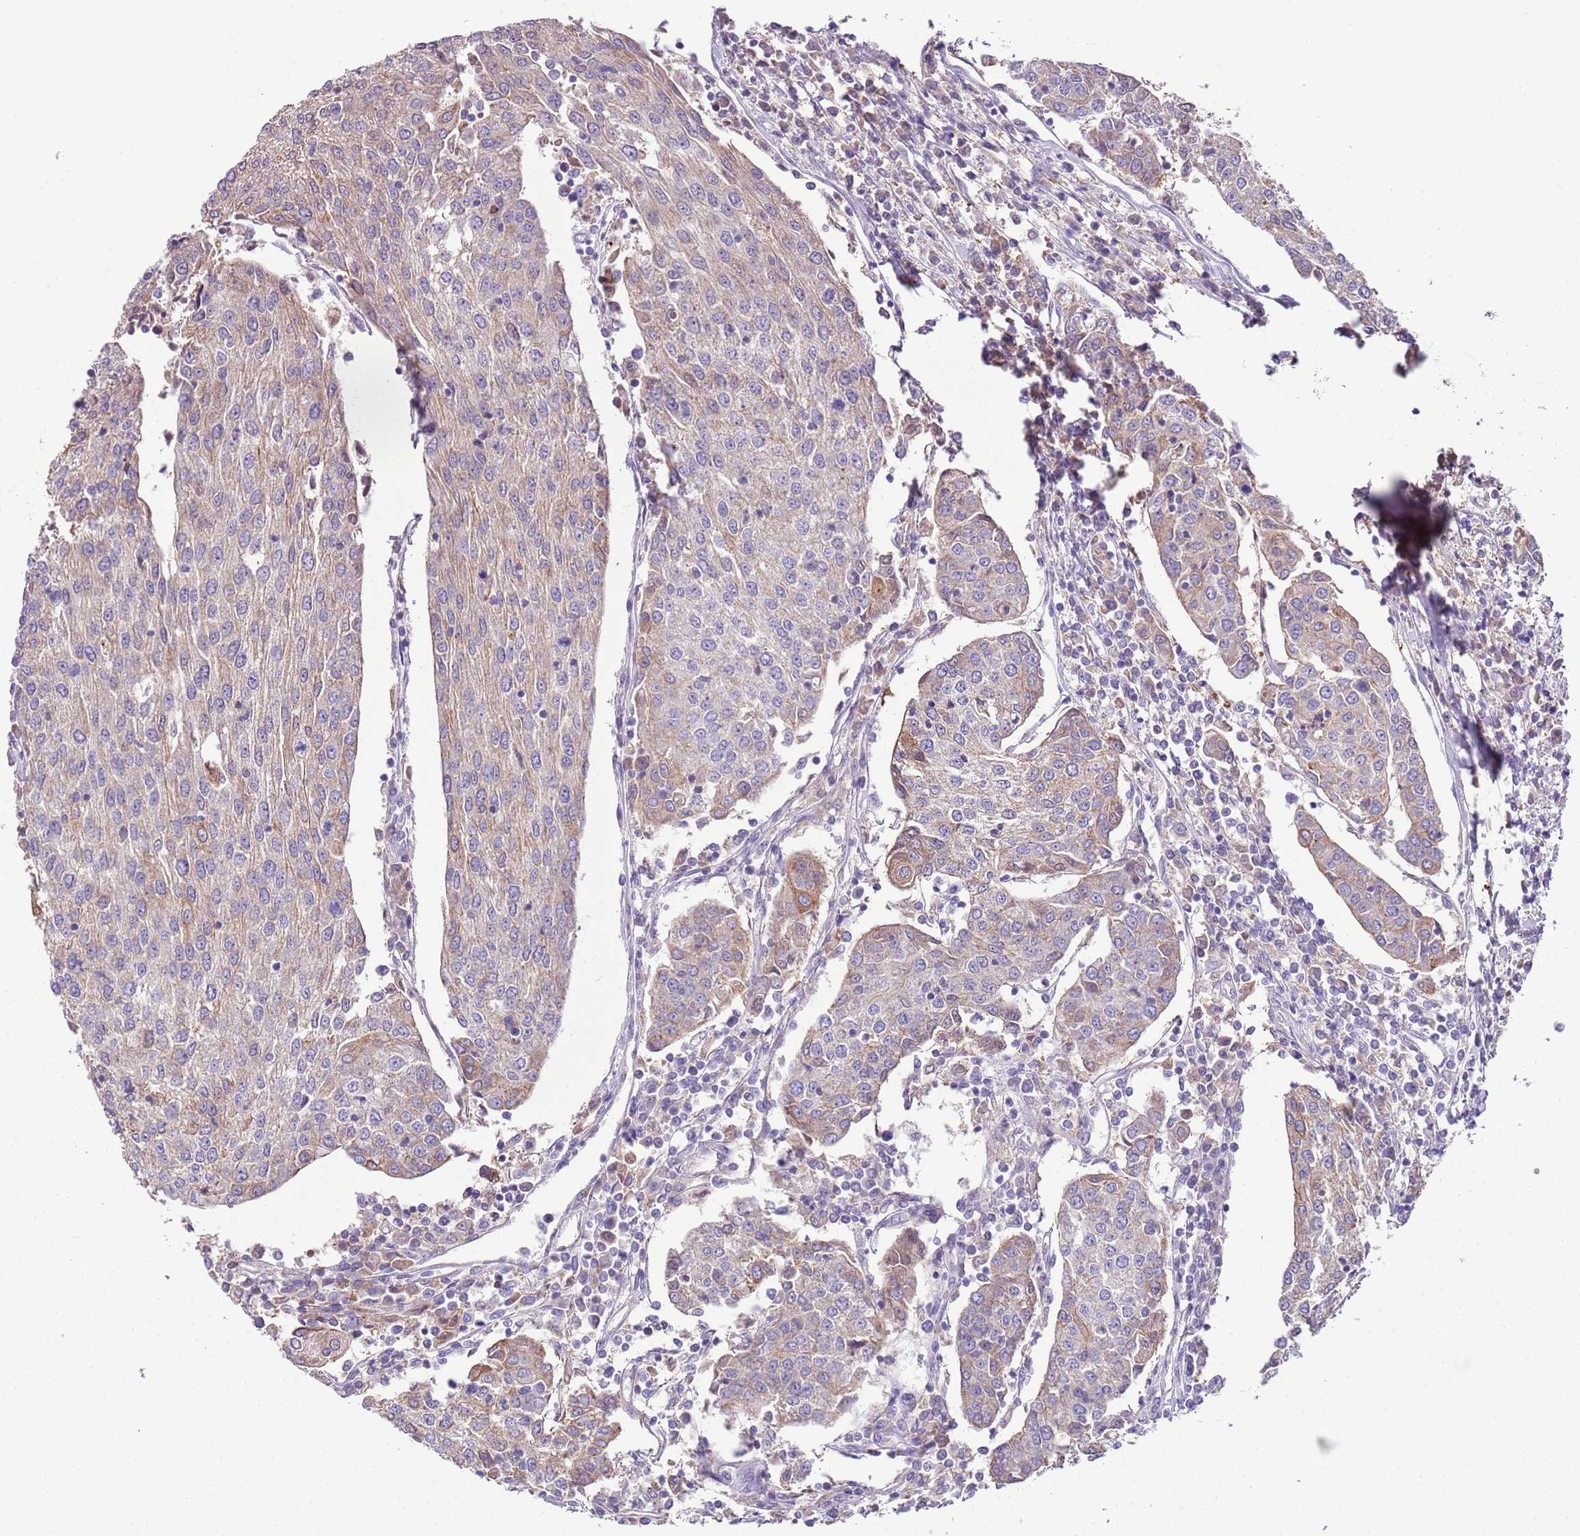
{"staining": {"intensity": "moderate", "quantity": "<25%", "location": "cytoplasmic/membranous"}, "tissue": "urothelial cancer", "cell_type": "Tumor cells", "image_type": "cancer", "snomed": [{"axis": "morphology", "description": "Urothelial carcinoma, High grade"}, {"axis": "topography", "description": "Urinary bladder"}], "caption": "High-magnification brightfield microscopy of high-grade urothelial carcinoma stained with DAB (3,3'-diaminobenzidine) (brown) and counterstained with hematoxylin (blue). tumor cells exhibit moderate cytoplasmic/membranous staining is appreciated in about<25% of cells. The protein is stained brown, and the nuclei are stained in blue (DAB (3,3'-diaminobenzidine) IHC with brightfield microscopy, high magnification).", "gene": "HES3", "patient": {"sex": "female", "age": 85}}